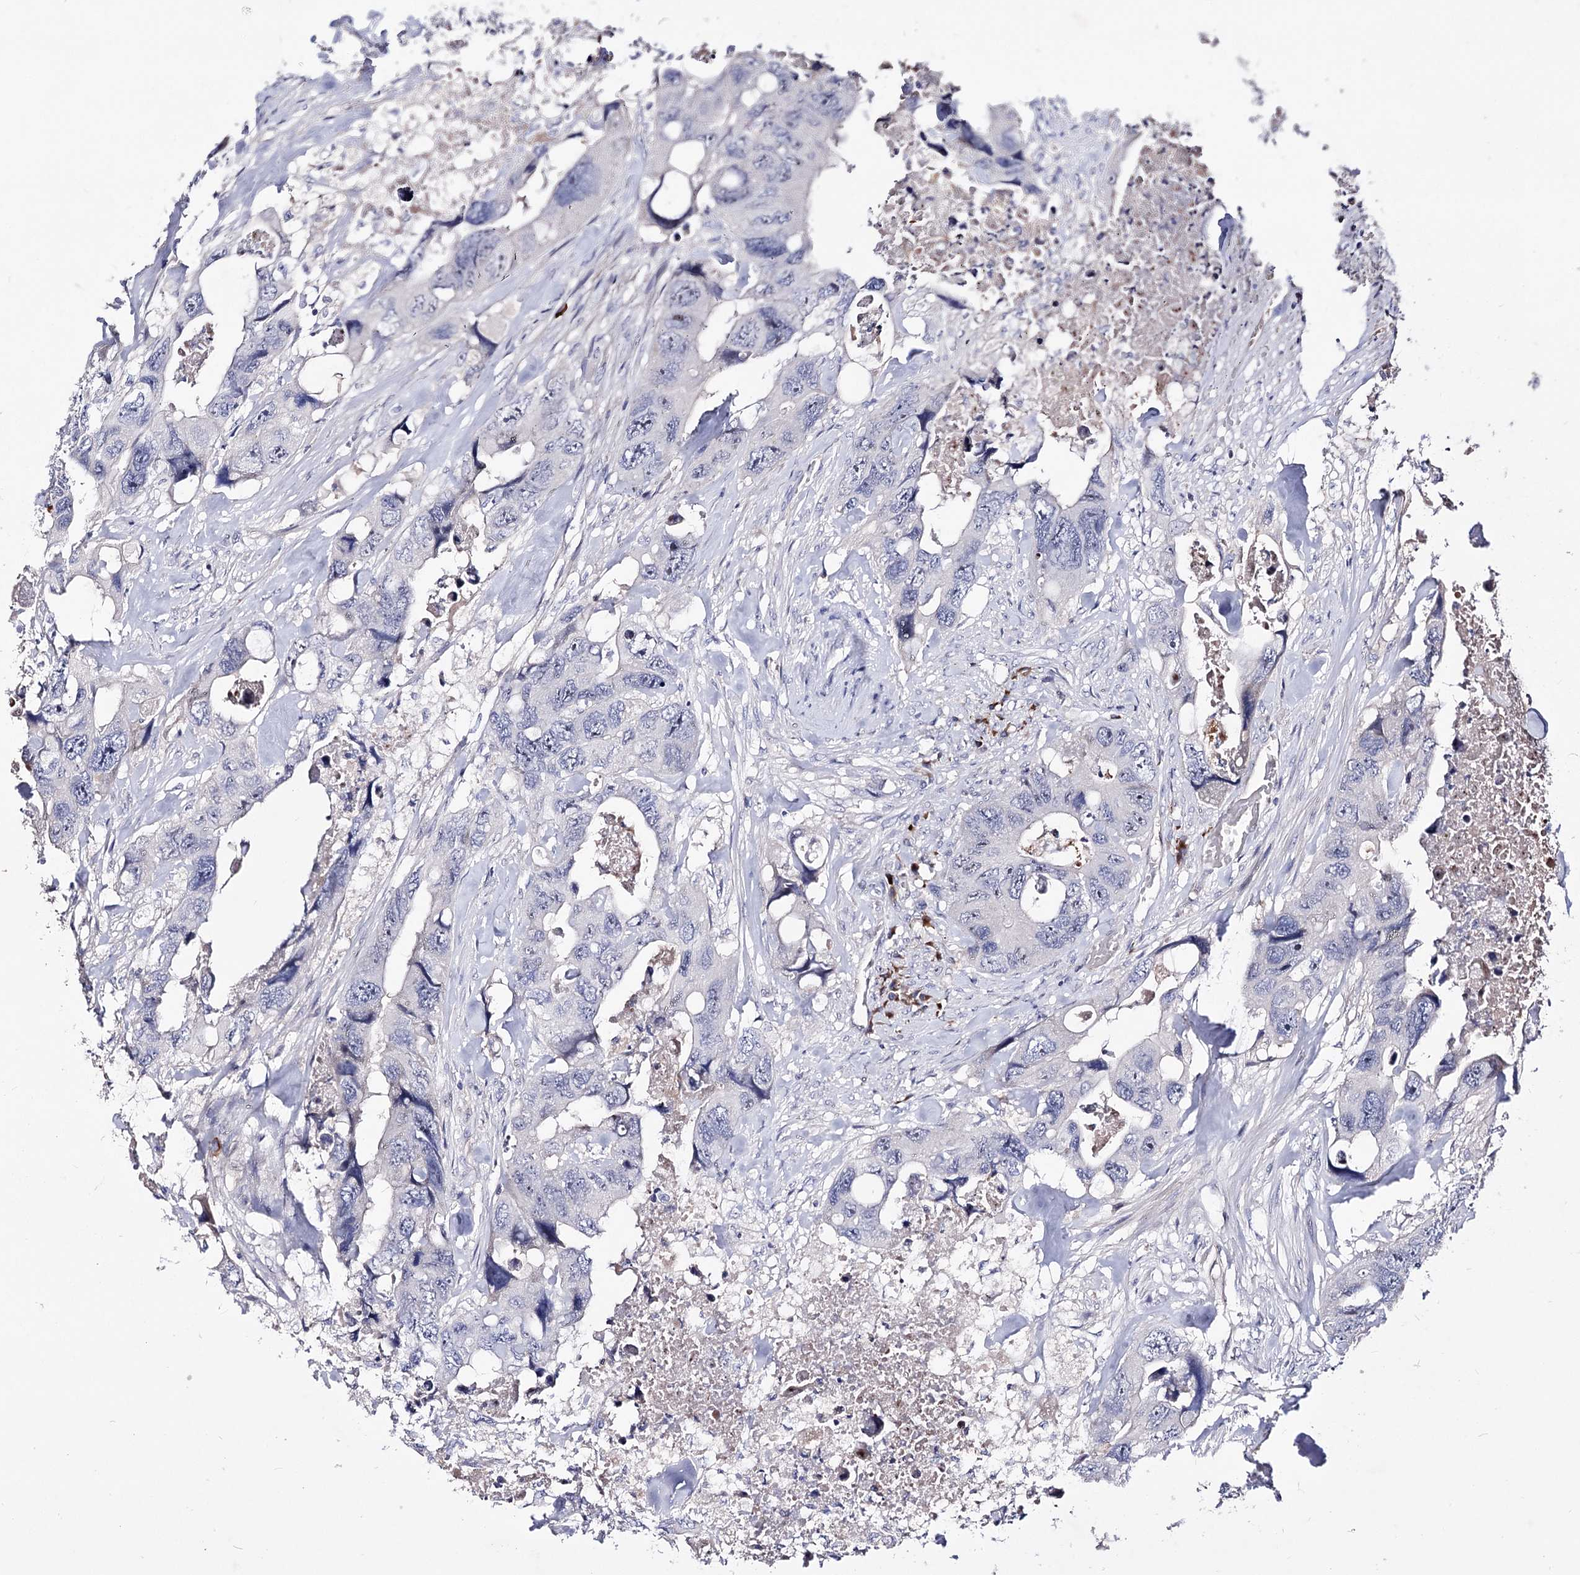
{"staining": {"intensity": "negative", "quantity": "none", "location": "none"}, "tissue": "colorectal cancer", "cell_type": "Tumor cells", "image_type": "cancer", "snomed": [{"axis": "morphology", "description": "Adenocarcinoma, NOS"}, {"axis": "topography", "description": "Rectum"}], "caption": "The photomicrograph demonstrates no staining of tumor cells in colorectal adenocarcinoma.", "gene": "PCGF5", "patient": {"sex": "male", "age": 57}}